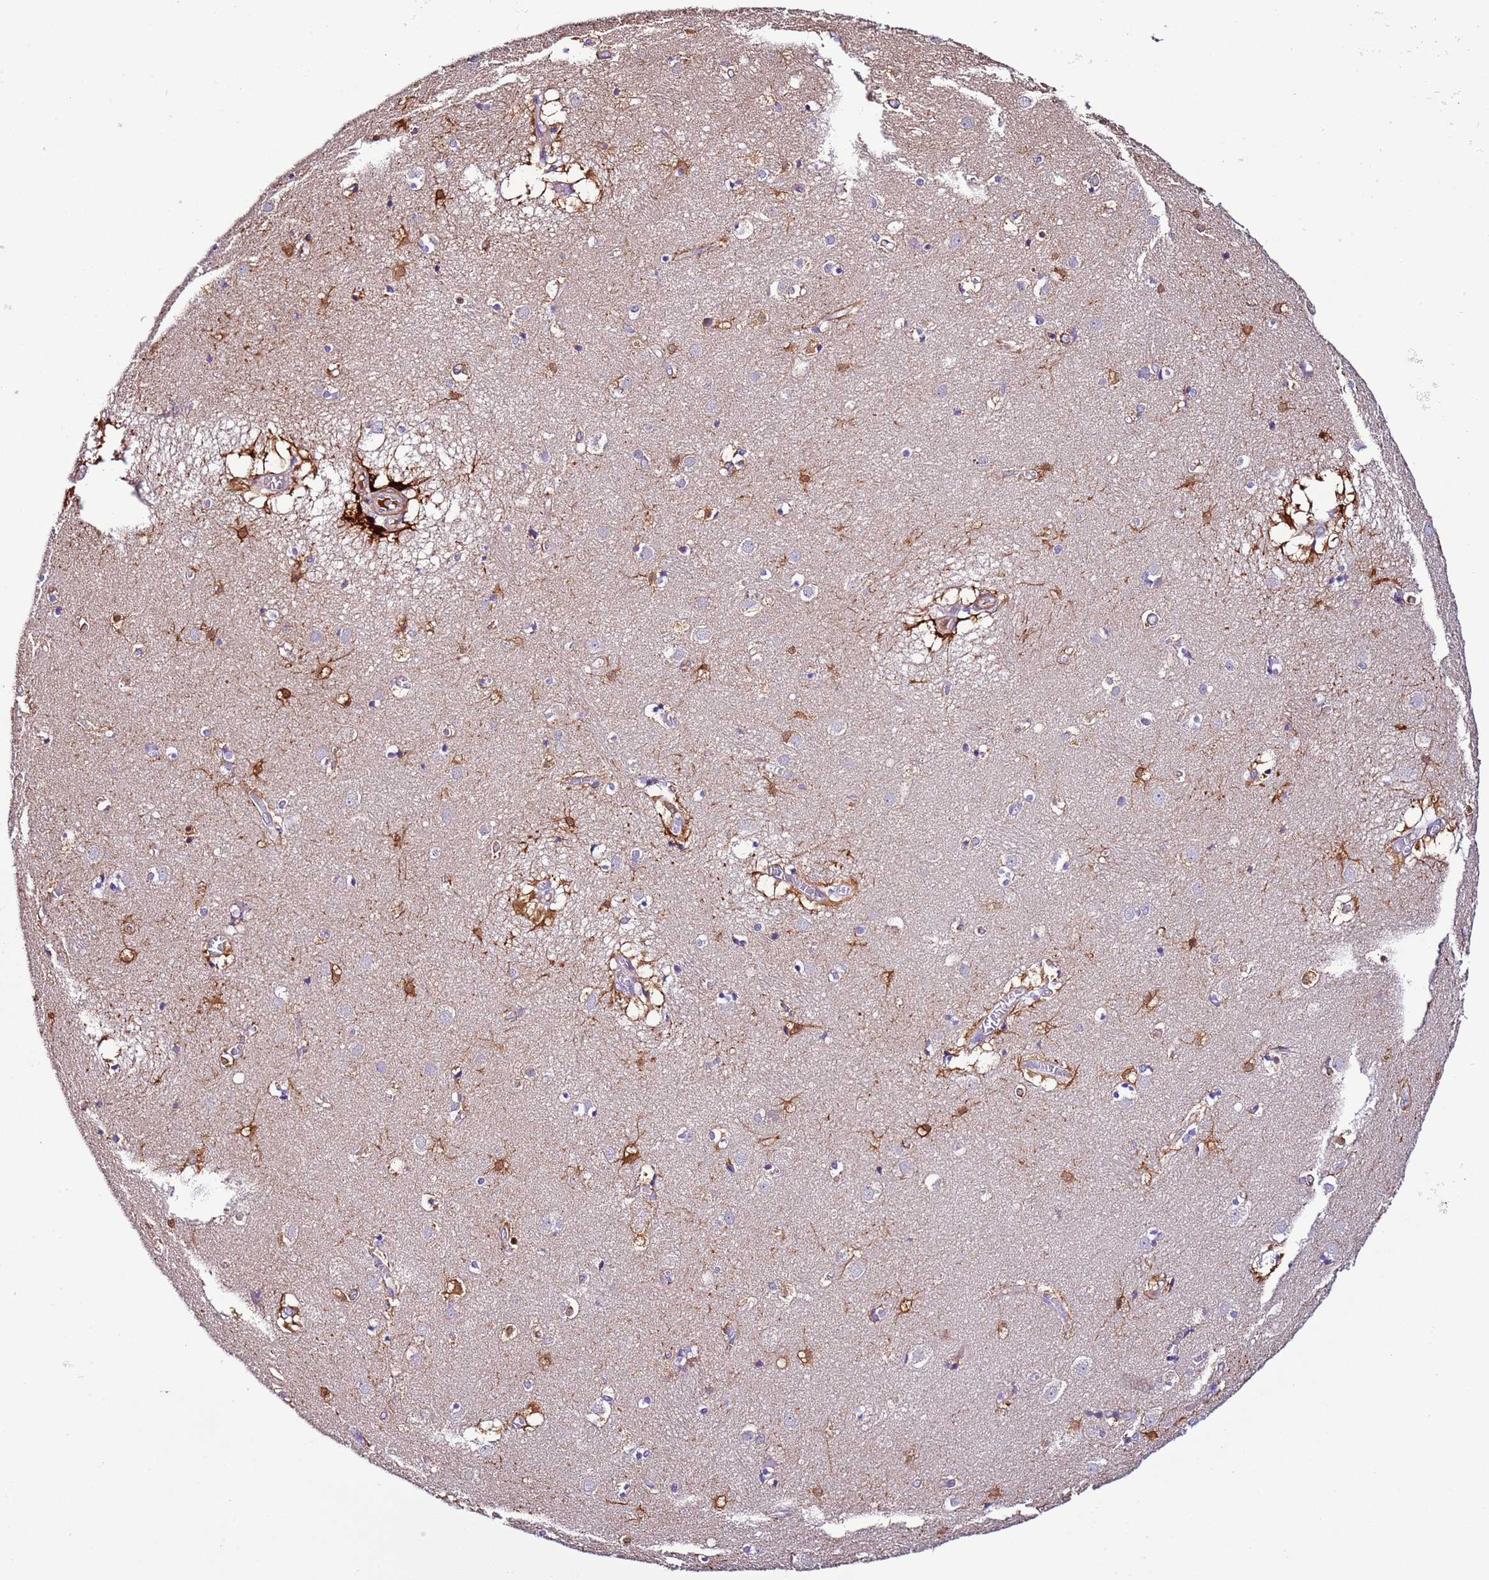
{"staining": {"intensity": "moderate", "quantity": "<25%", "location": "cytoplasmic/membranous"}, "tissue": "caudate", "cell_type": "Glial cells", "image_type": "normal", "snomed": [{"axis": "morphology", "description": "Normal tissue, NOS"}, {"axis": "topography", "description": "Lateral ventricle wall"}], "caption": "Protein staining shows moderate cytoplasmic/membranous staining in approximately <25% of glial cells in normal caudate.", "gene": "FAM174C", "patient": {"sex": "male", "age": 70}}